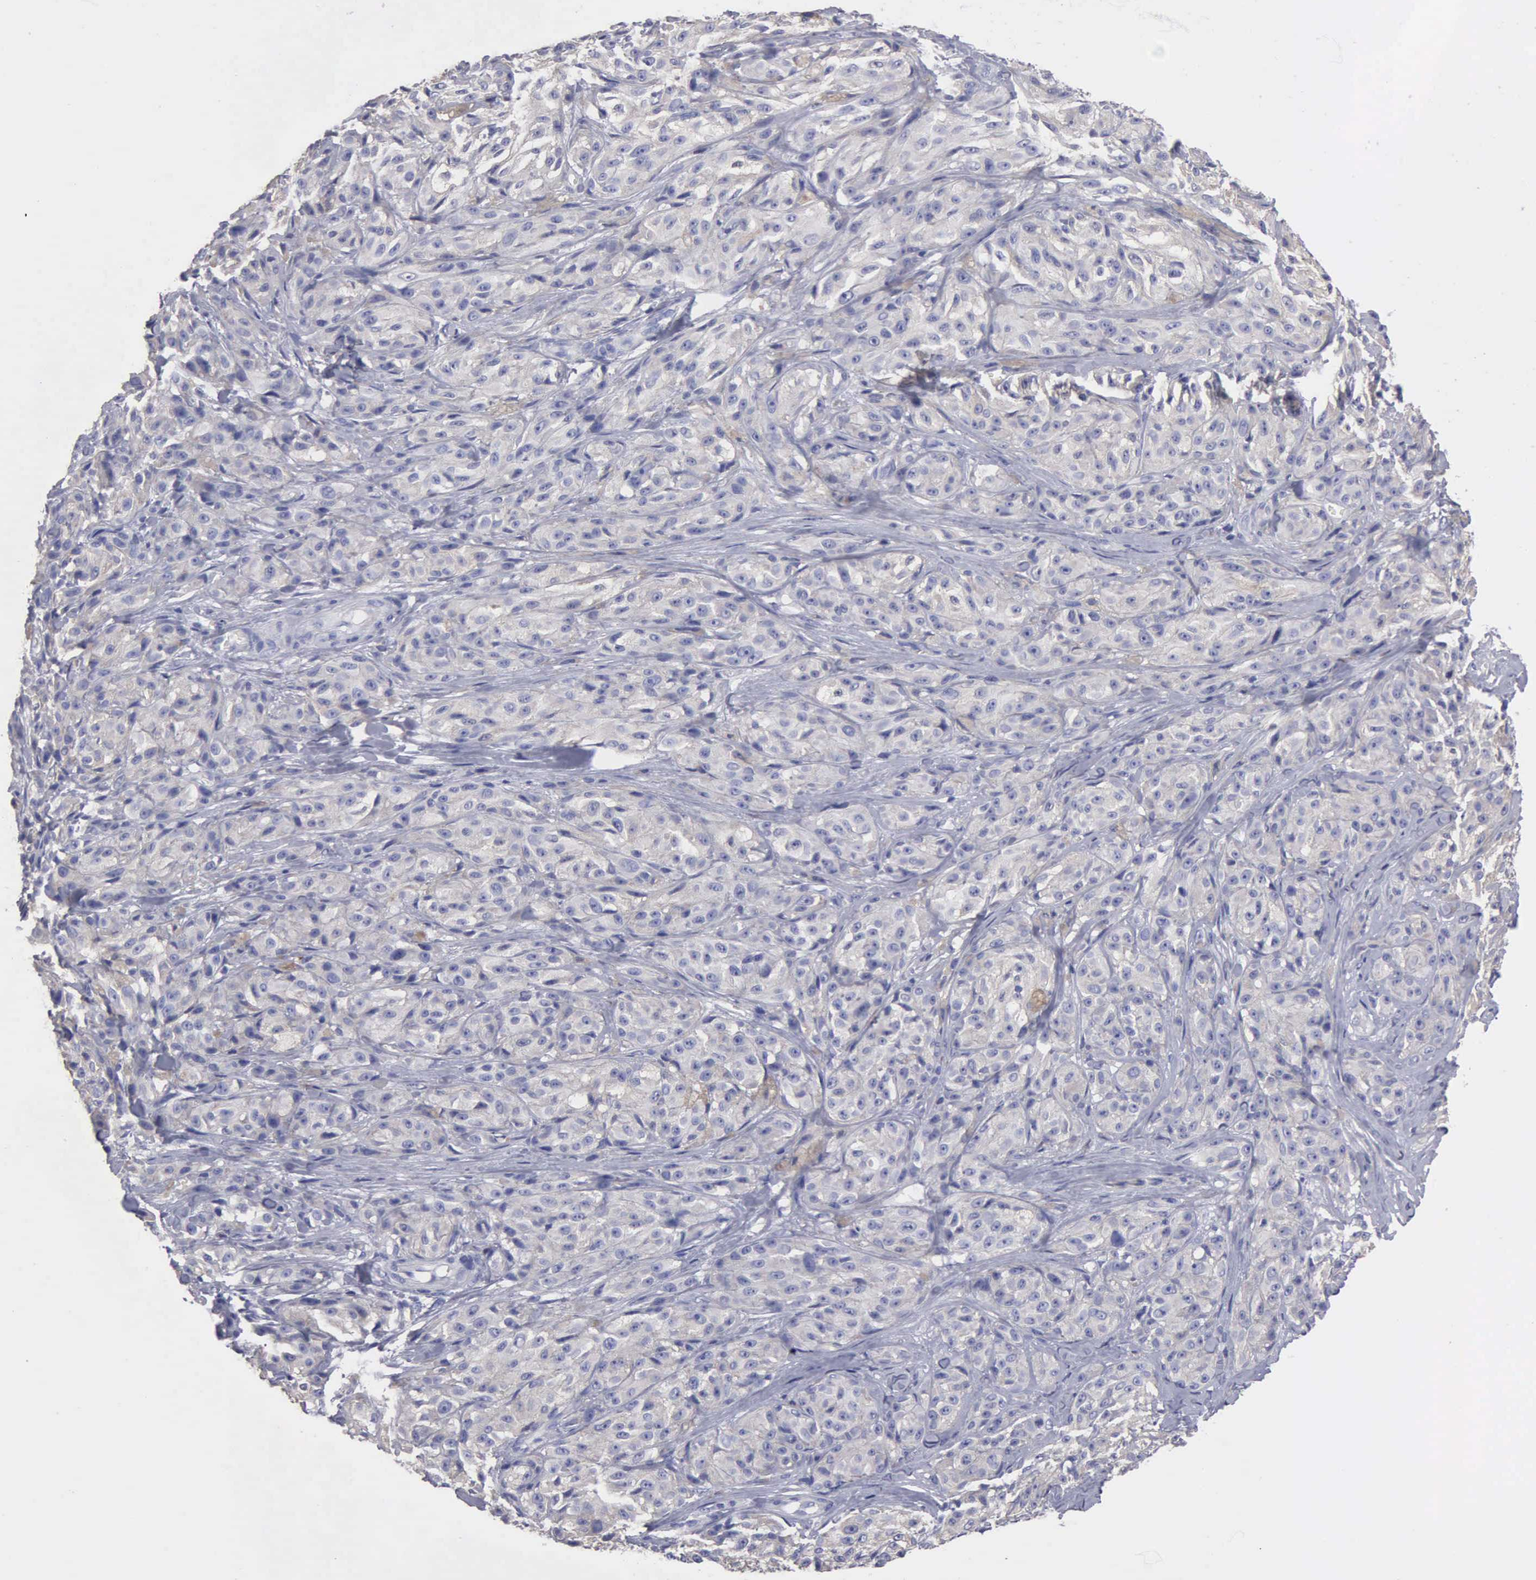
{"staining": {"intensity": "weak", "quantity": "<25%", "location": "cytoplasmic/membranous"}, "tissue": "melanoma", "cell_type": "Tumor cells", "image_type": "cancer", "snomed": [{"axis": "morphology", "description": "Malignant melanoma, NOS"}, {"axis": "topography", "description": "Skin"}], "caption": "Malignant melanoma stained for a protein using immunohistochemistry exhibits no positivity tumor cells.", "gene": "G6PD", "patient": {"sex": "male", "age": 56}}